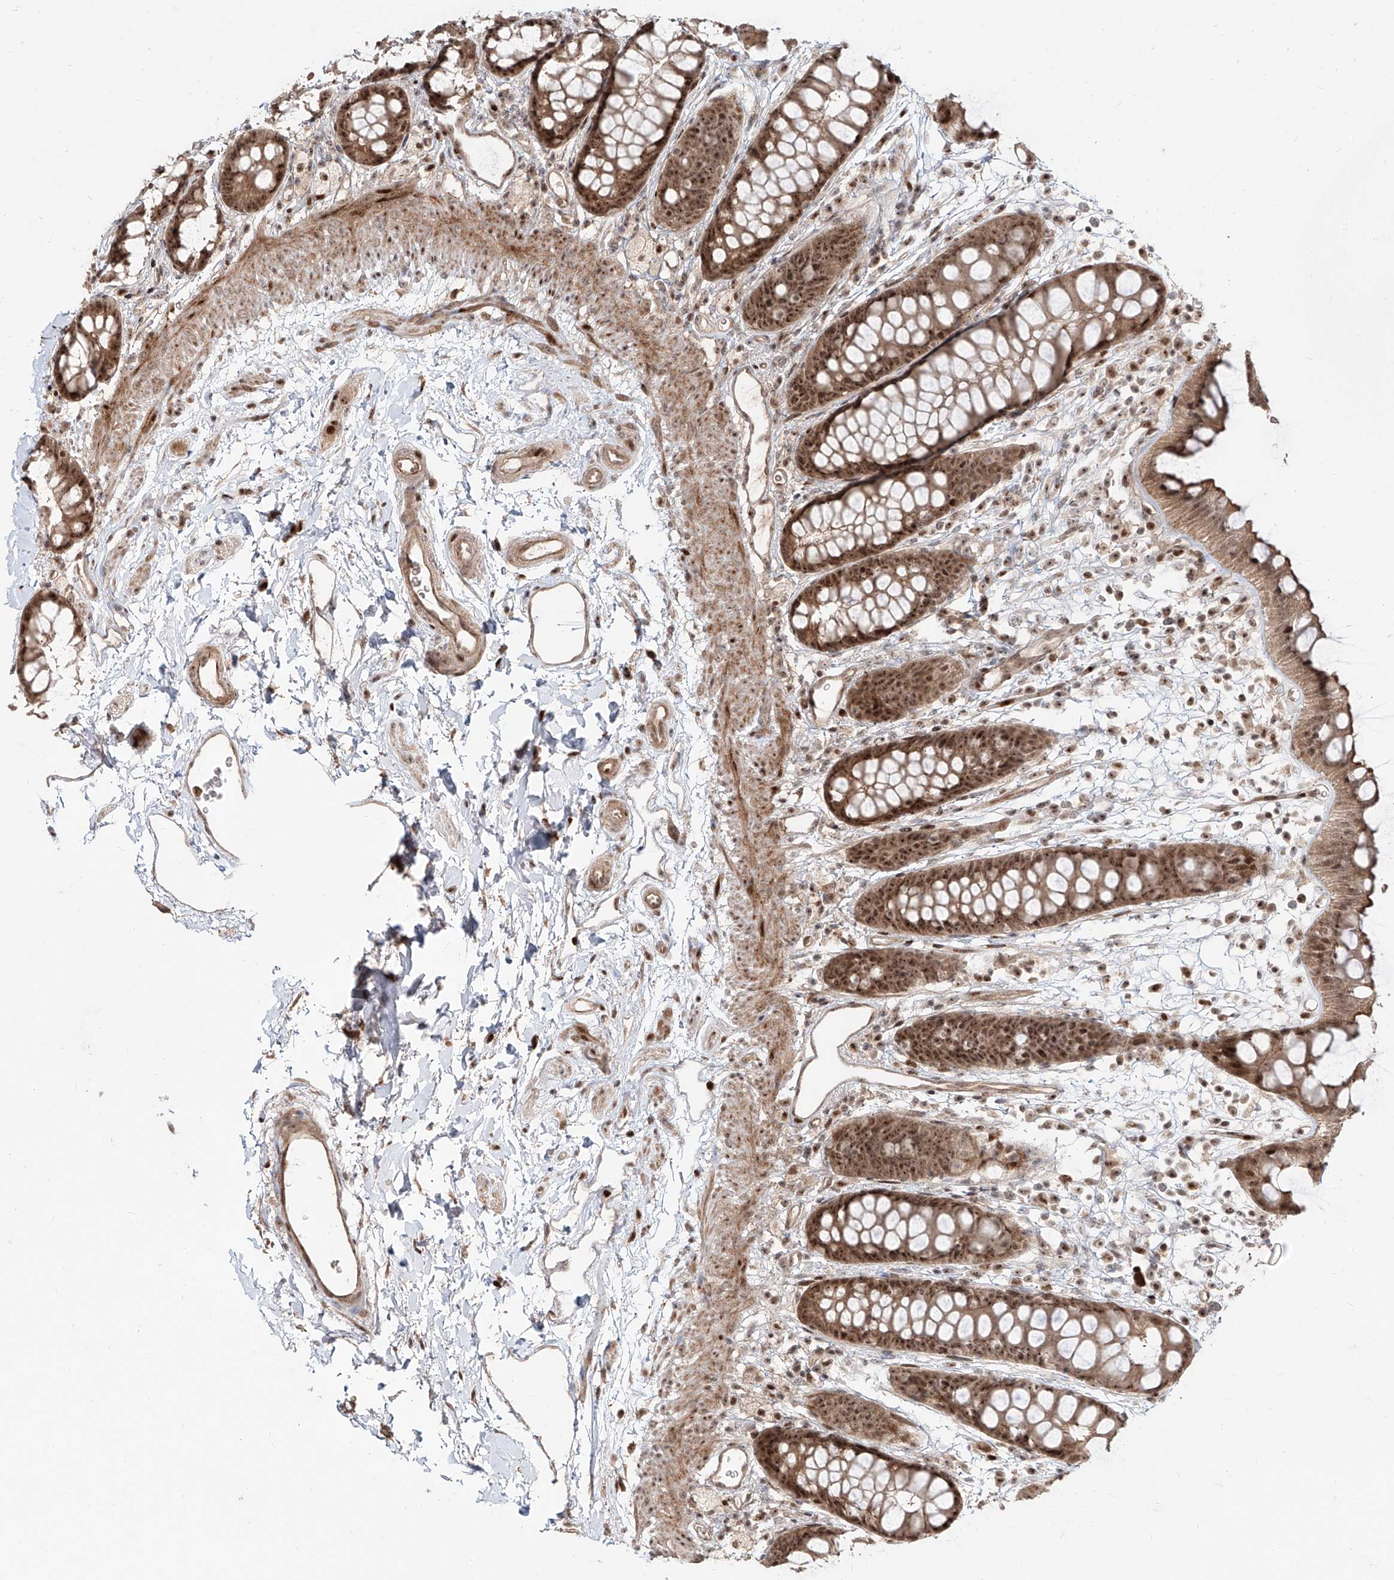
{"staining": {"intensity": "moderate", "quantity": ">75%", "location": "cytoplasmic/membranous,nuclear"}, "tissue": "rectum", "cell_type": "Glandular cells", "image_type": "normal", "snomed": [{"axis": "morphology", "description": "Normal tissue, NOS"}, {"axis": "topography", "description": "Rectum"}], "caption": "Protein staining displays moderate cytoplasmic/membranous,nuclear positivity in about >75% of glandular cells in normal rectum.", "gene": "ZNF710", "patient": {"sex": "female", "age": 65}}